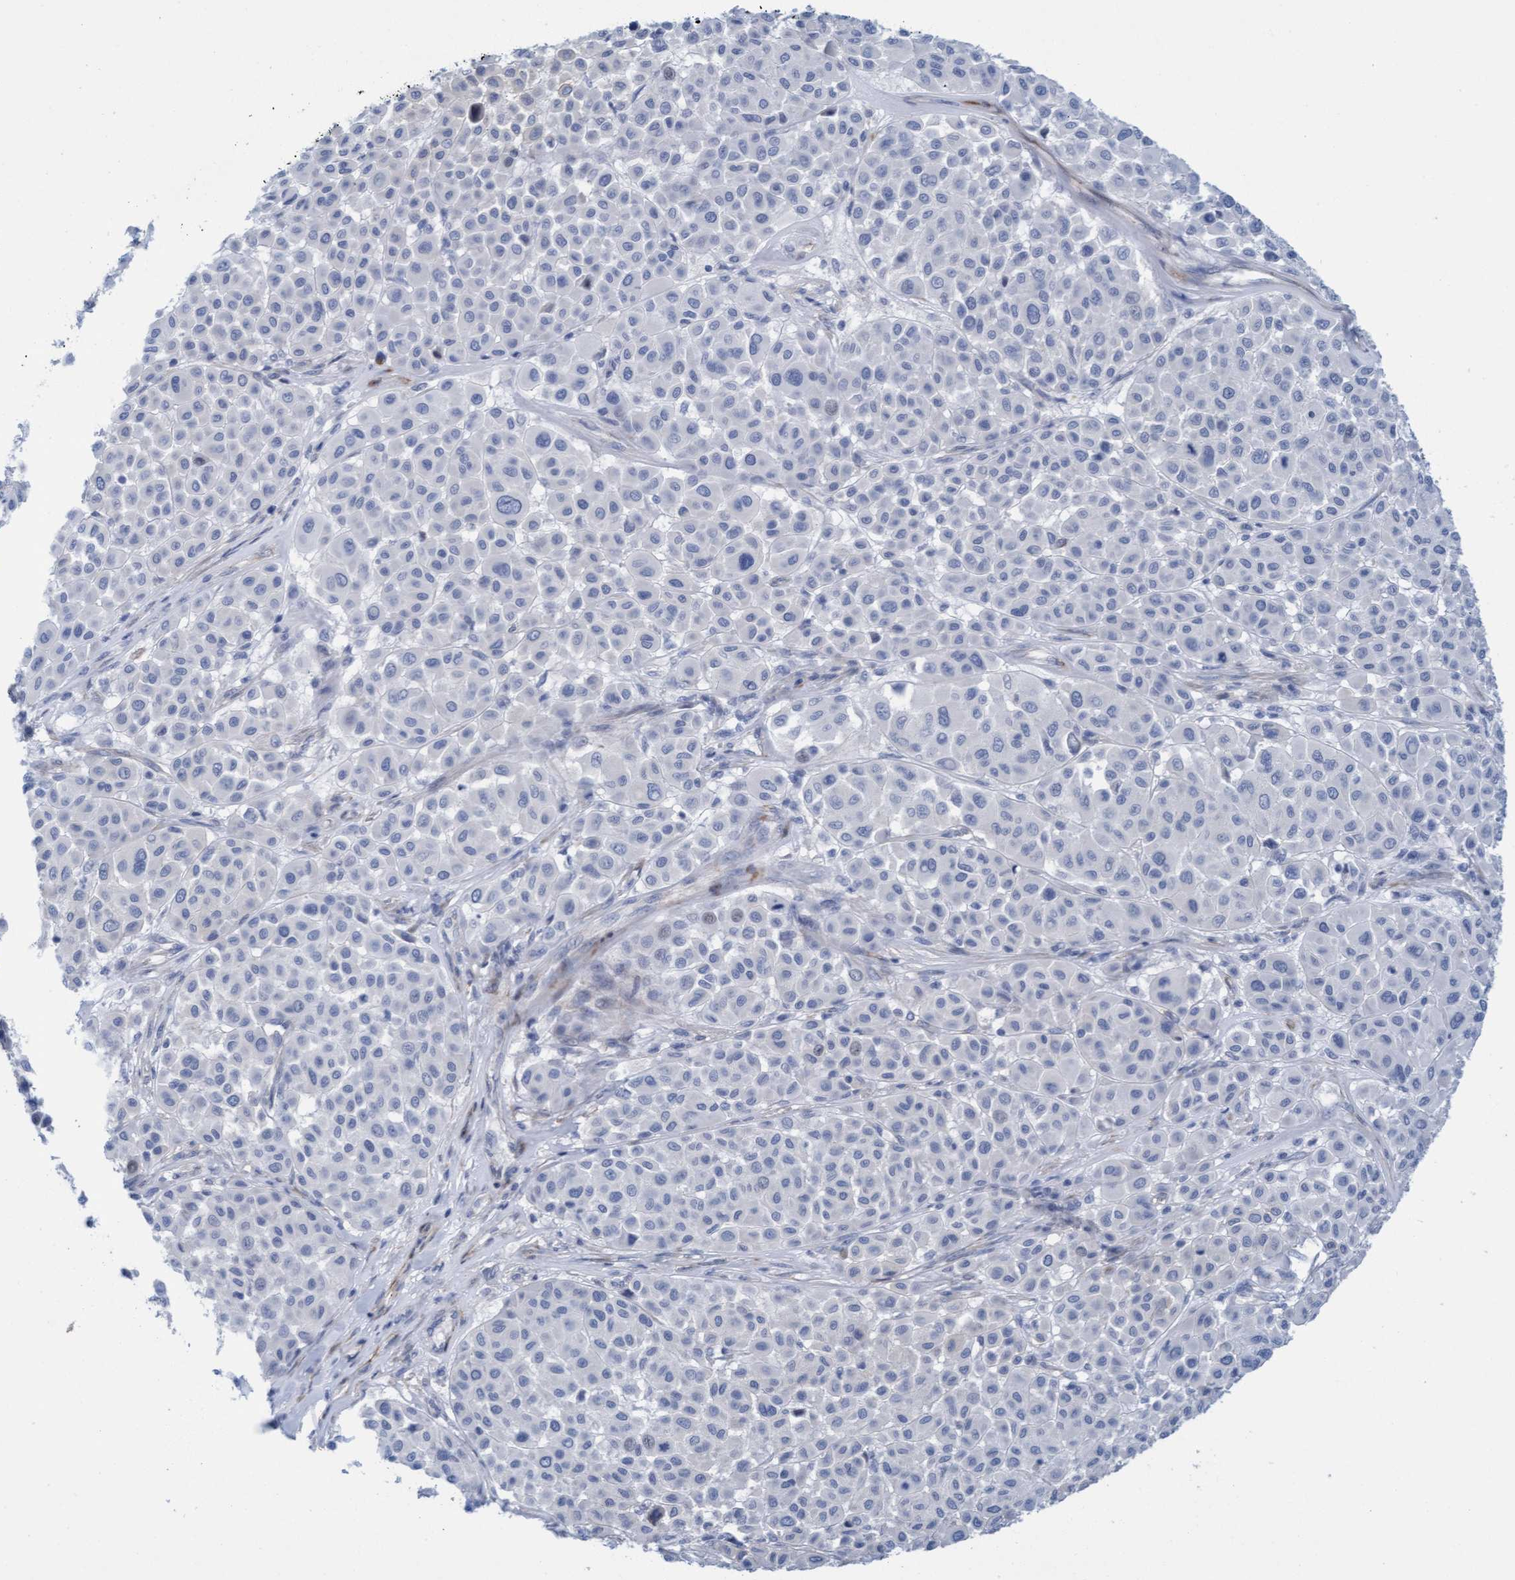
{"staining": {"intensity": "negative", "quantity": "none", "location": "none"}, "tissue": "melanoma", "cell_type": "Tumor cells", "image_type": "cancer", "snomed": [{"axis": "morphology", "description": "Malignant melanoma, Metastatic site"}, {"axis": "topography", "description": "Soft tissue"}], "caption": "Tumor cells are negative for brown protein staining in malignant melanoma (metastatic site).", "gene": "MTFR1", "patient": {"sex": "male", "age": 41}}